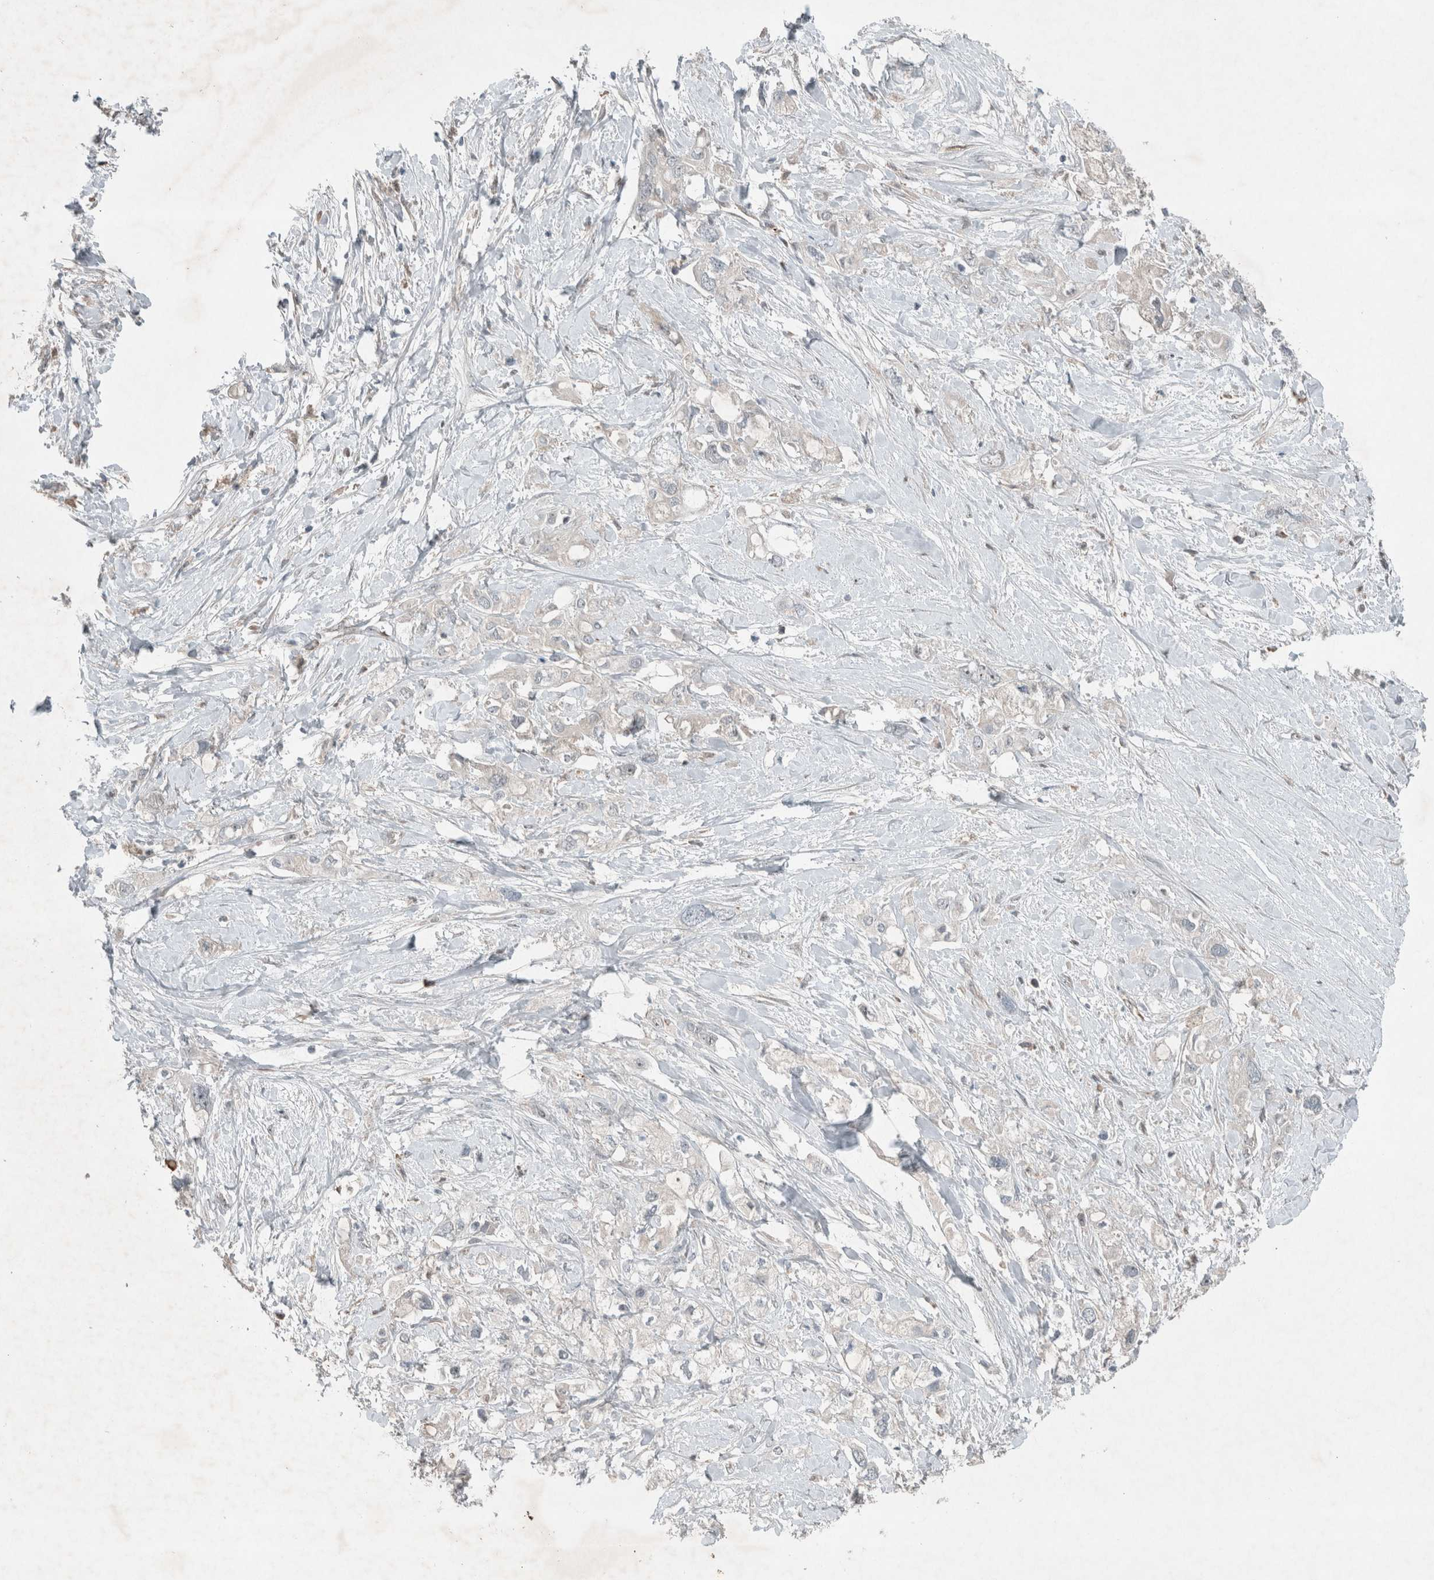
{"staining": {"intensity": "negative", "quantity": "none", "location": "none"}, "tissue": "pancreatic cancer", "cell_type": "Tumor cells", "image_type": "cancer", "snomed": [{"axis": "morphology", "description": "Adenocarcinoma, NOS"}, {"axis": "topography", "description": "Pancreas"}], "caption": "High power microscopy histopathology image of an IHC image of adenocarcinoma (pancreatic), revealing no significant positivity in tumor cells.", "gene": "RALGDS", "patient": {"sex": "female", "age": 56}}